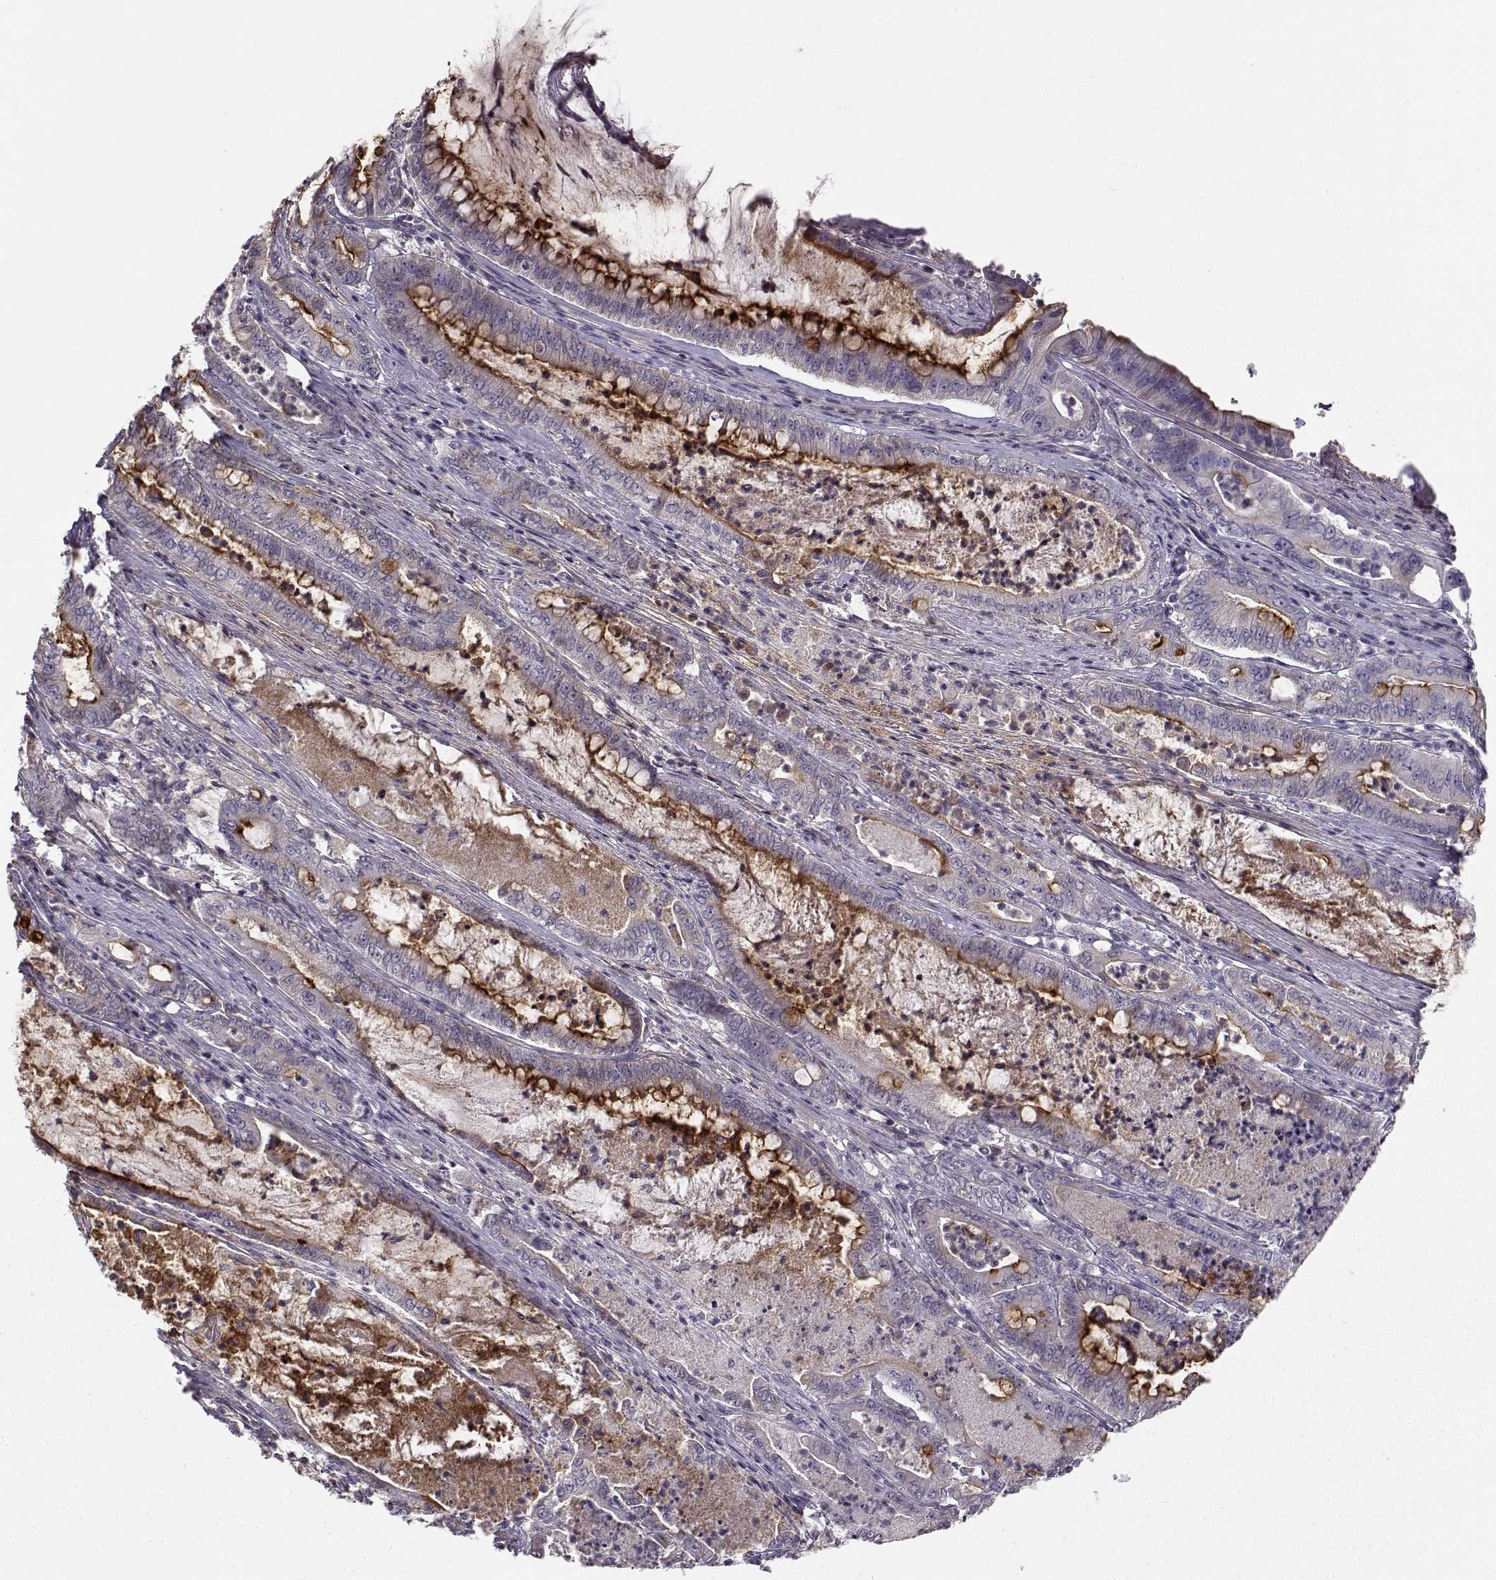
{"staining": {"intensity": "negative", "quantity": "none", "location": "none"}, "tissue": "pancreatic cancer", "cell_type": "Tumor cells", "image_type": "cancer", "snomed": [{"axis": "morphology", "description": "Adenocarcinoma, NOS"}, {"axis": "topography", "description": "Pancreas"}], "caption": "High magnification brightfield microscopy of pancreatic cancer stained with DAB (3,3'-diaminobenzidine) (brown) and counterstained with hematoxylin (blue): tumor cells show no significant staining.", "gene": "ENTPD8", "patient": {"sex": "male", "age": 71}}